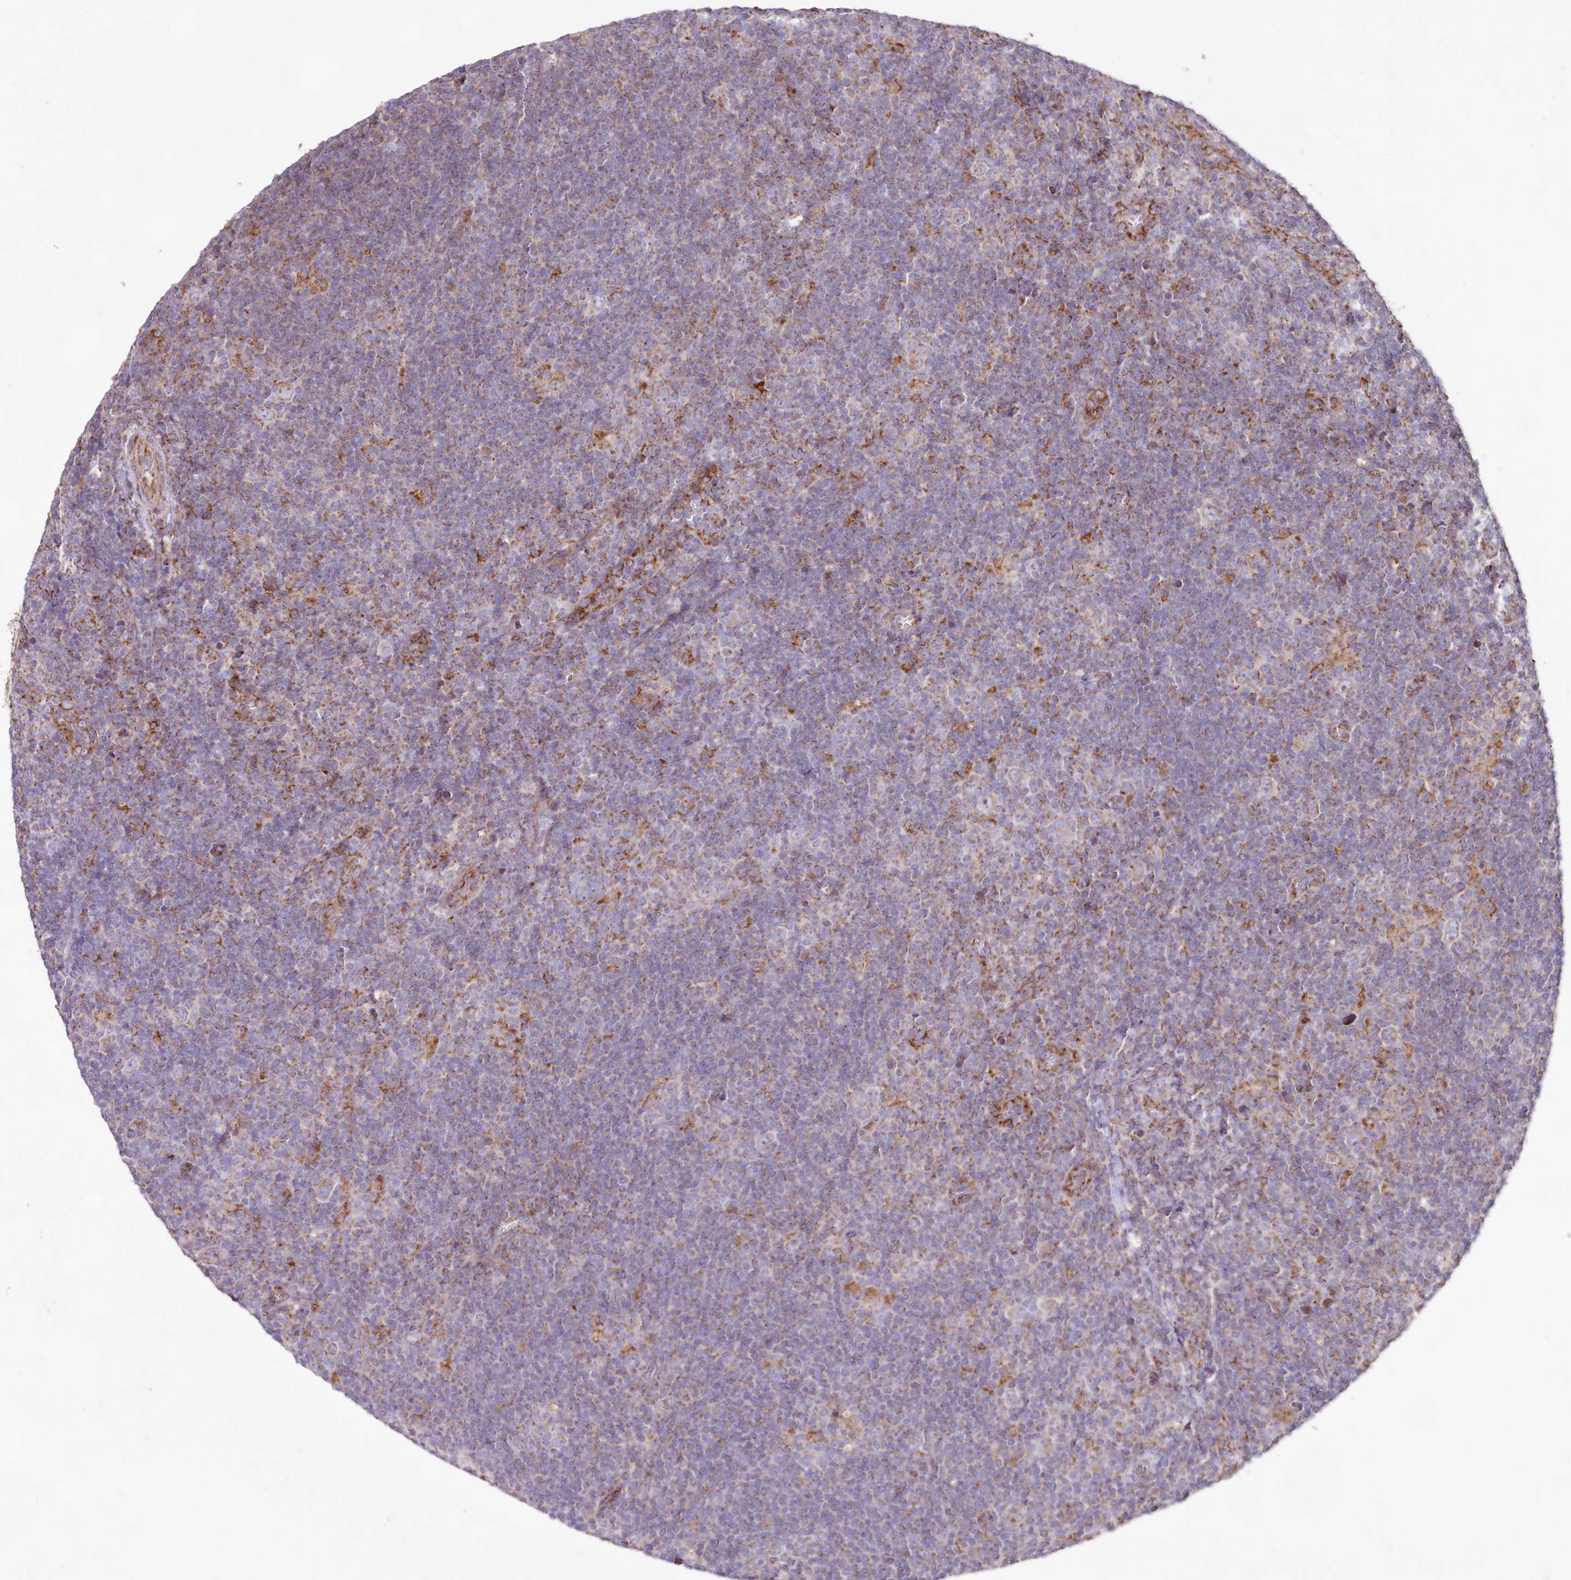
{"staining": {"intensity": "moderate", "quantity": "<25%", "location": "cytoplasmic/membranous"}, "tissue": "lymphoma", "cell_type": "Tumor cells", "image_type": "cancer", "snomed": [{"axis": "morphology", "description": "Hodgkin's disease, NOS"}, {"axis": "topography", "description": "Lymph node"}], "caption": "A micrograph showing moderate cytoplasmic/membranous staining in approximately <25% of tumor cells in lymphoma, as visualized by brown immunohistochemical staining.", "gene": "HADHB", "patient": {"sex": "female", "age": 57}}